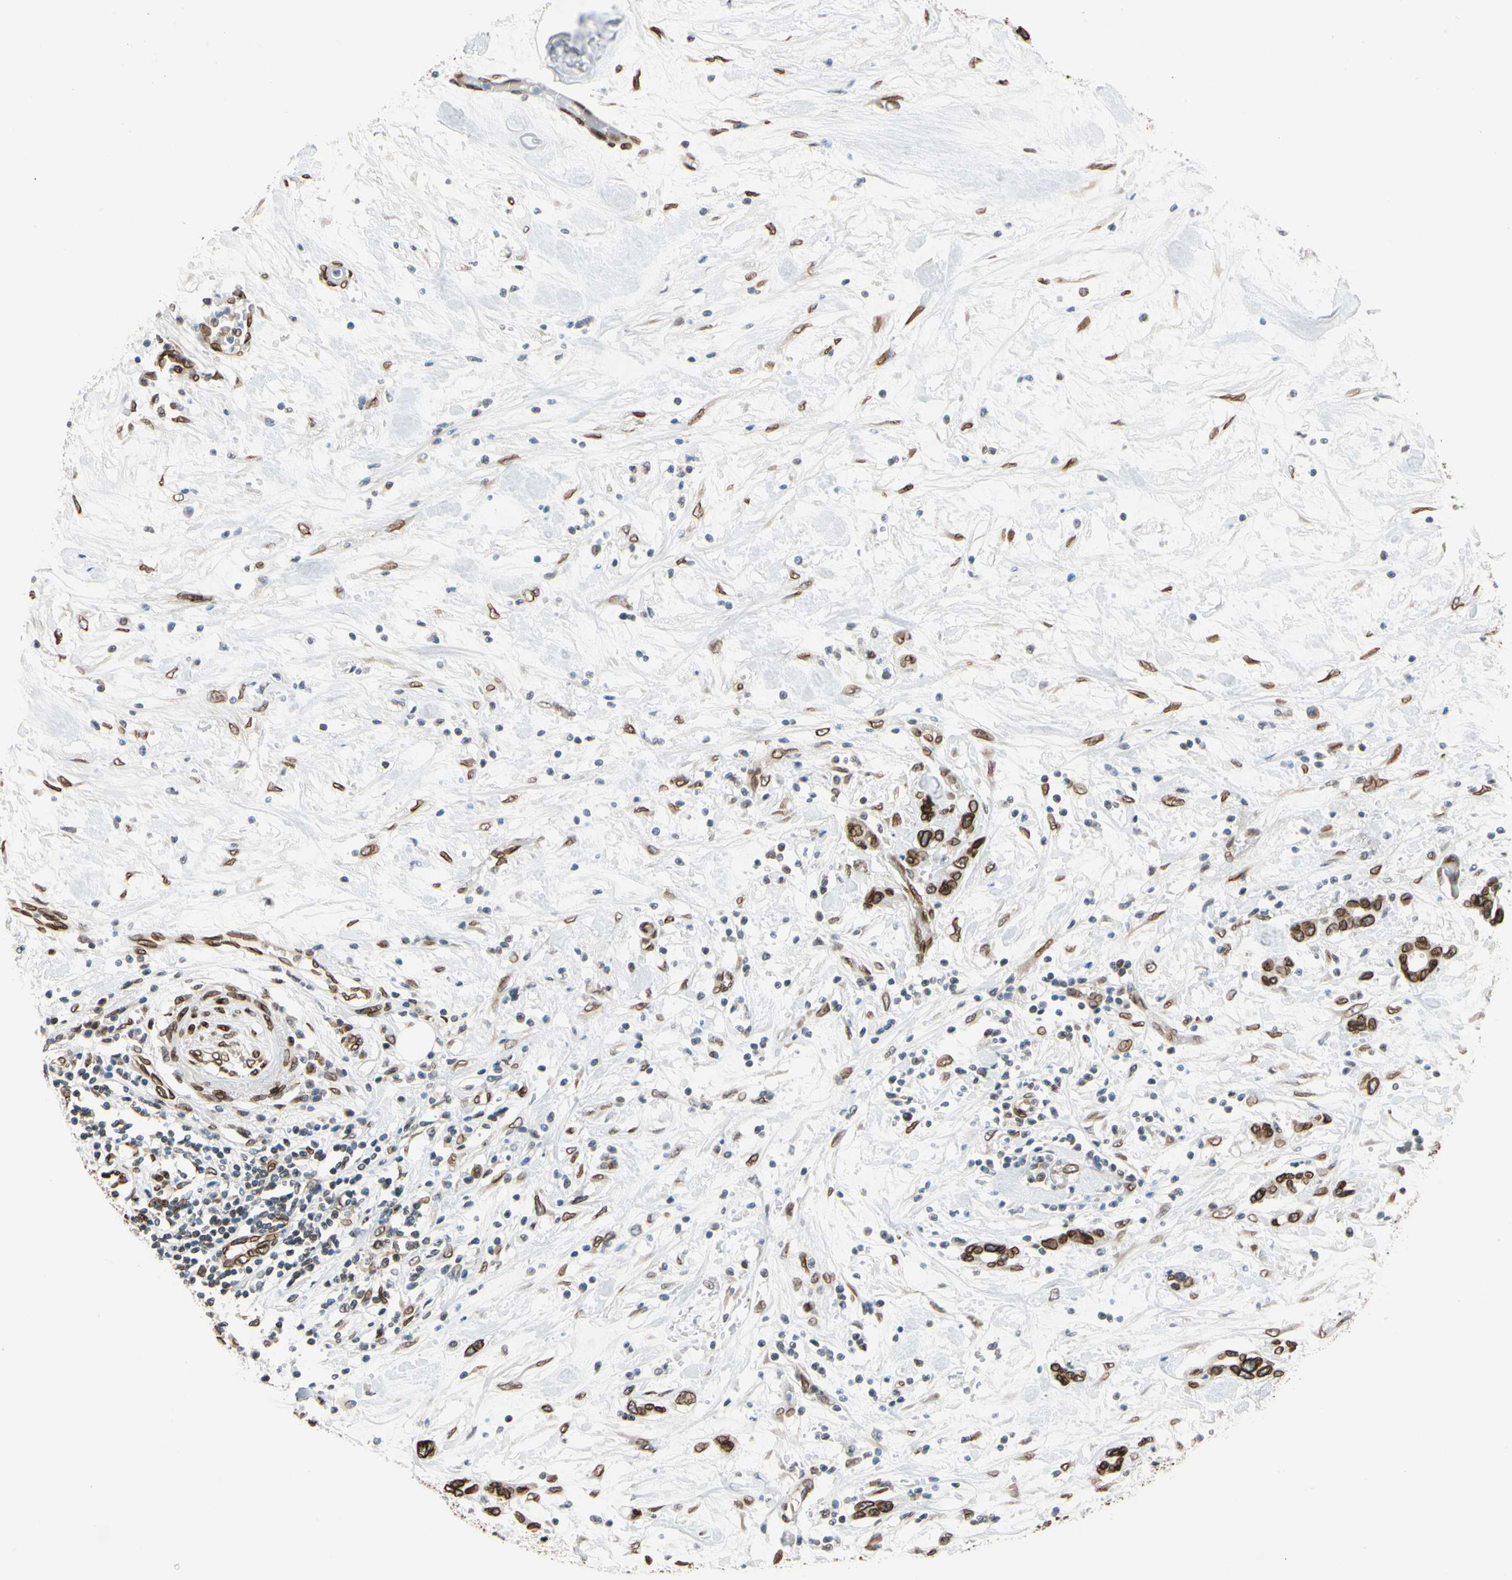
{"staining": {"intensity": "strong", "quantity": ">75%", "location": "cytoplasmic/membranous,nuclear"}, "tissue": "pancreatic cancer", "cell_type": "Tumor cells", "image_type": "cancer", "snomed": [{"axis": "morphology", "description": "Adenocarcinoma, NOS"}, {"axis": "topography", "description": "Pancreas"}], "caption": "Immunohistochemical staining of human pancreatic adenocarcinoma exhibits strong cytoplasmic/membranous and nuclear protein positivity in about >75% of tumor cells.", "gene": "SUN1", "patient": {"sex": "female", "age": 57}}